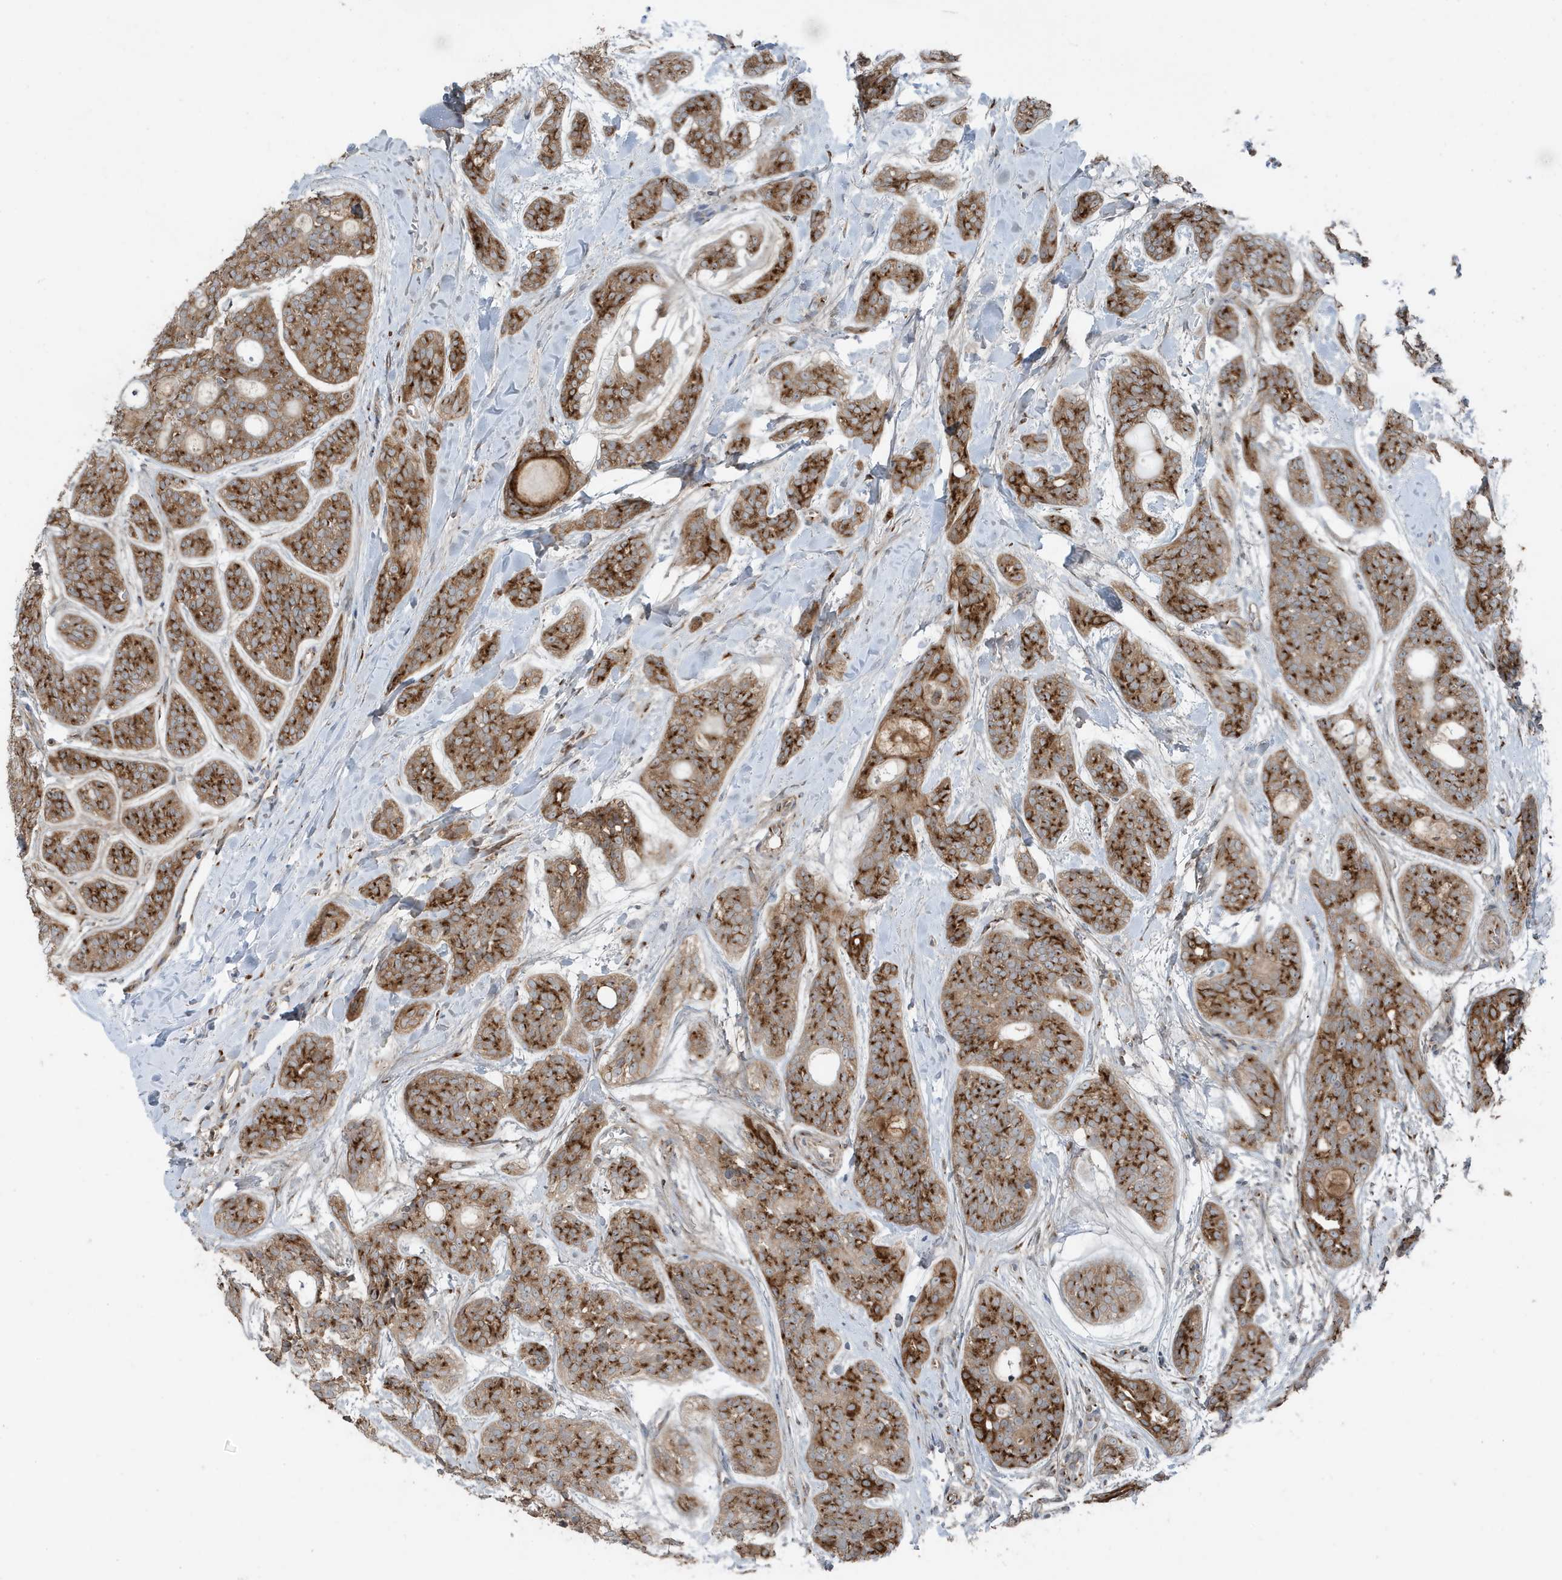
{"staining": {"intensity": "strong", "quantity": "25%-75%", "location": "cytoplasmic/membranous"}, "tissue": "head and neck cancer", "cell_type": "Tumor cells", "image_type": "cancer", "snomed": [{"axis": "morphology", "description": "Adenocarcinoma, NOS"}, {"axis": "topography", "description": "Head-Neck"}], "caption": "Immunohistochemistry of human head and neck cancer shows high levels of strong cytoplasmic/membranous positivity in approximately 25%-75% of tumor cells. The staining is performed using DAB brown chromogen to label protein expression. The nuclei are counter-stained blue using hematoxylin.", "gene": "GOLGA4", "patient": {"sex": "male", "age": 66}}